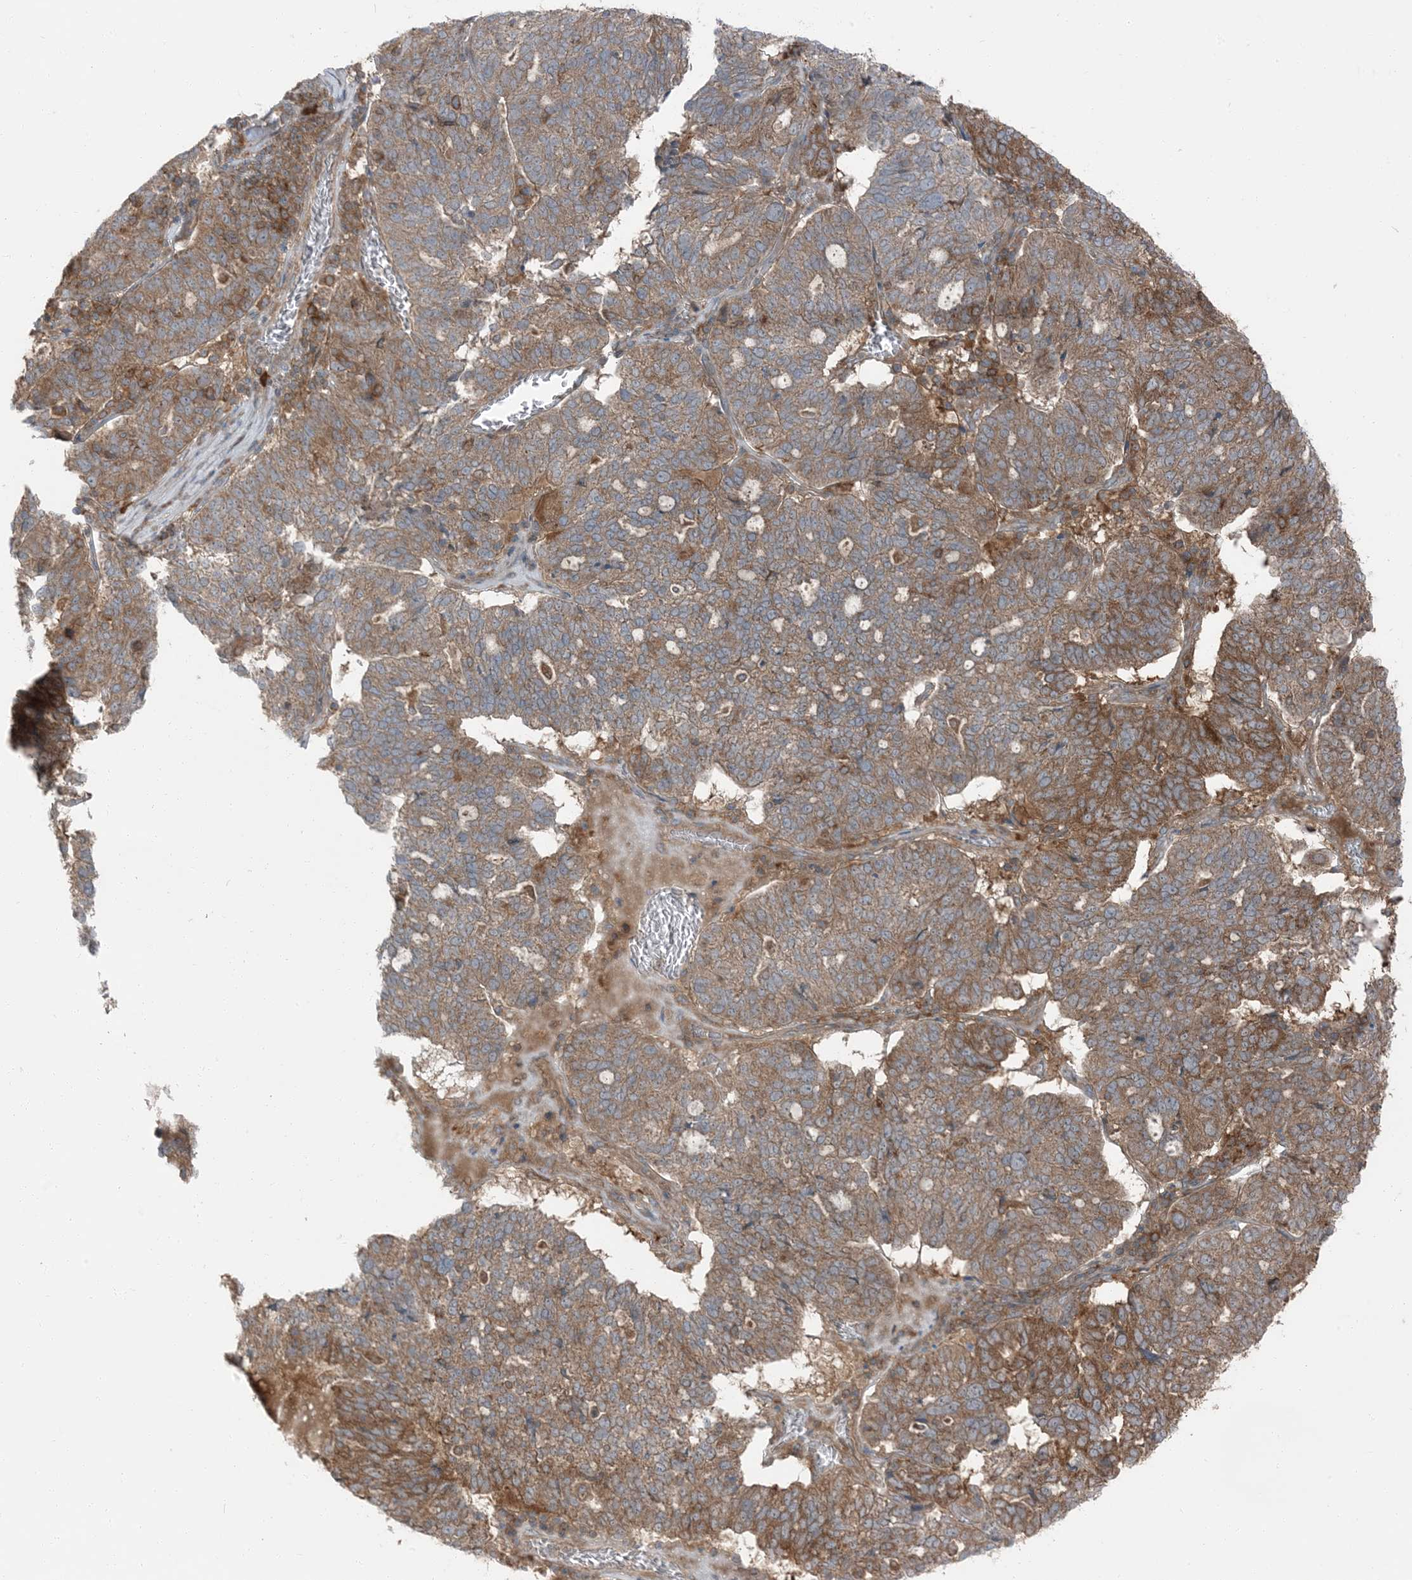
{"staining": {"intensity": "moderate", "quantity": ">75%", "location": "cytoplasmic/membranous"}, "tissue": "ovarian cancer", "cell_type": "Tumor cells", "image_type": "cancer", "snomed": [{"axis": "morphology", "description": "Cystadenocarcinoma, serous, NOS"}, {"axis": "topography", "description": "Ovary"}], "caption": "Immunohistochemistry (IHC) of human serous cystadenocarcinoma (ovarian) demonstrates medium levels of moderate cytoplasmic/membranous staining in approximately >75% of tumor cells. (DAB = brown stain, brightfield microscopy at high magnification).", "gene": "RAB3GAP1", "patient": {"sex": "female", "age": 59}}